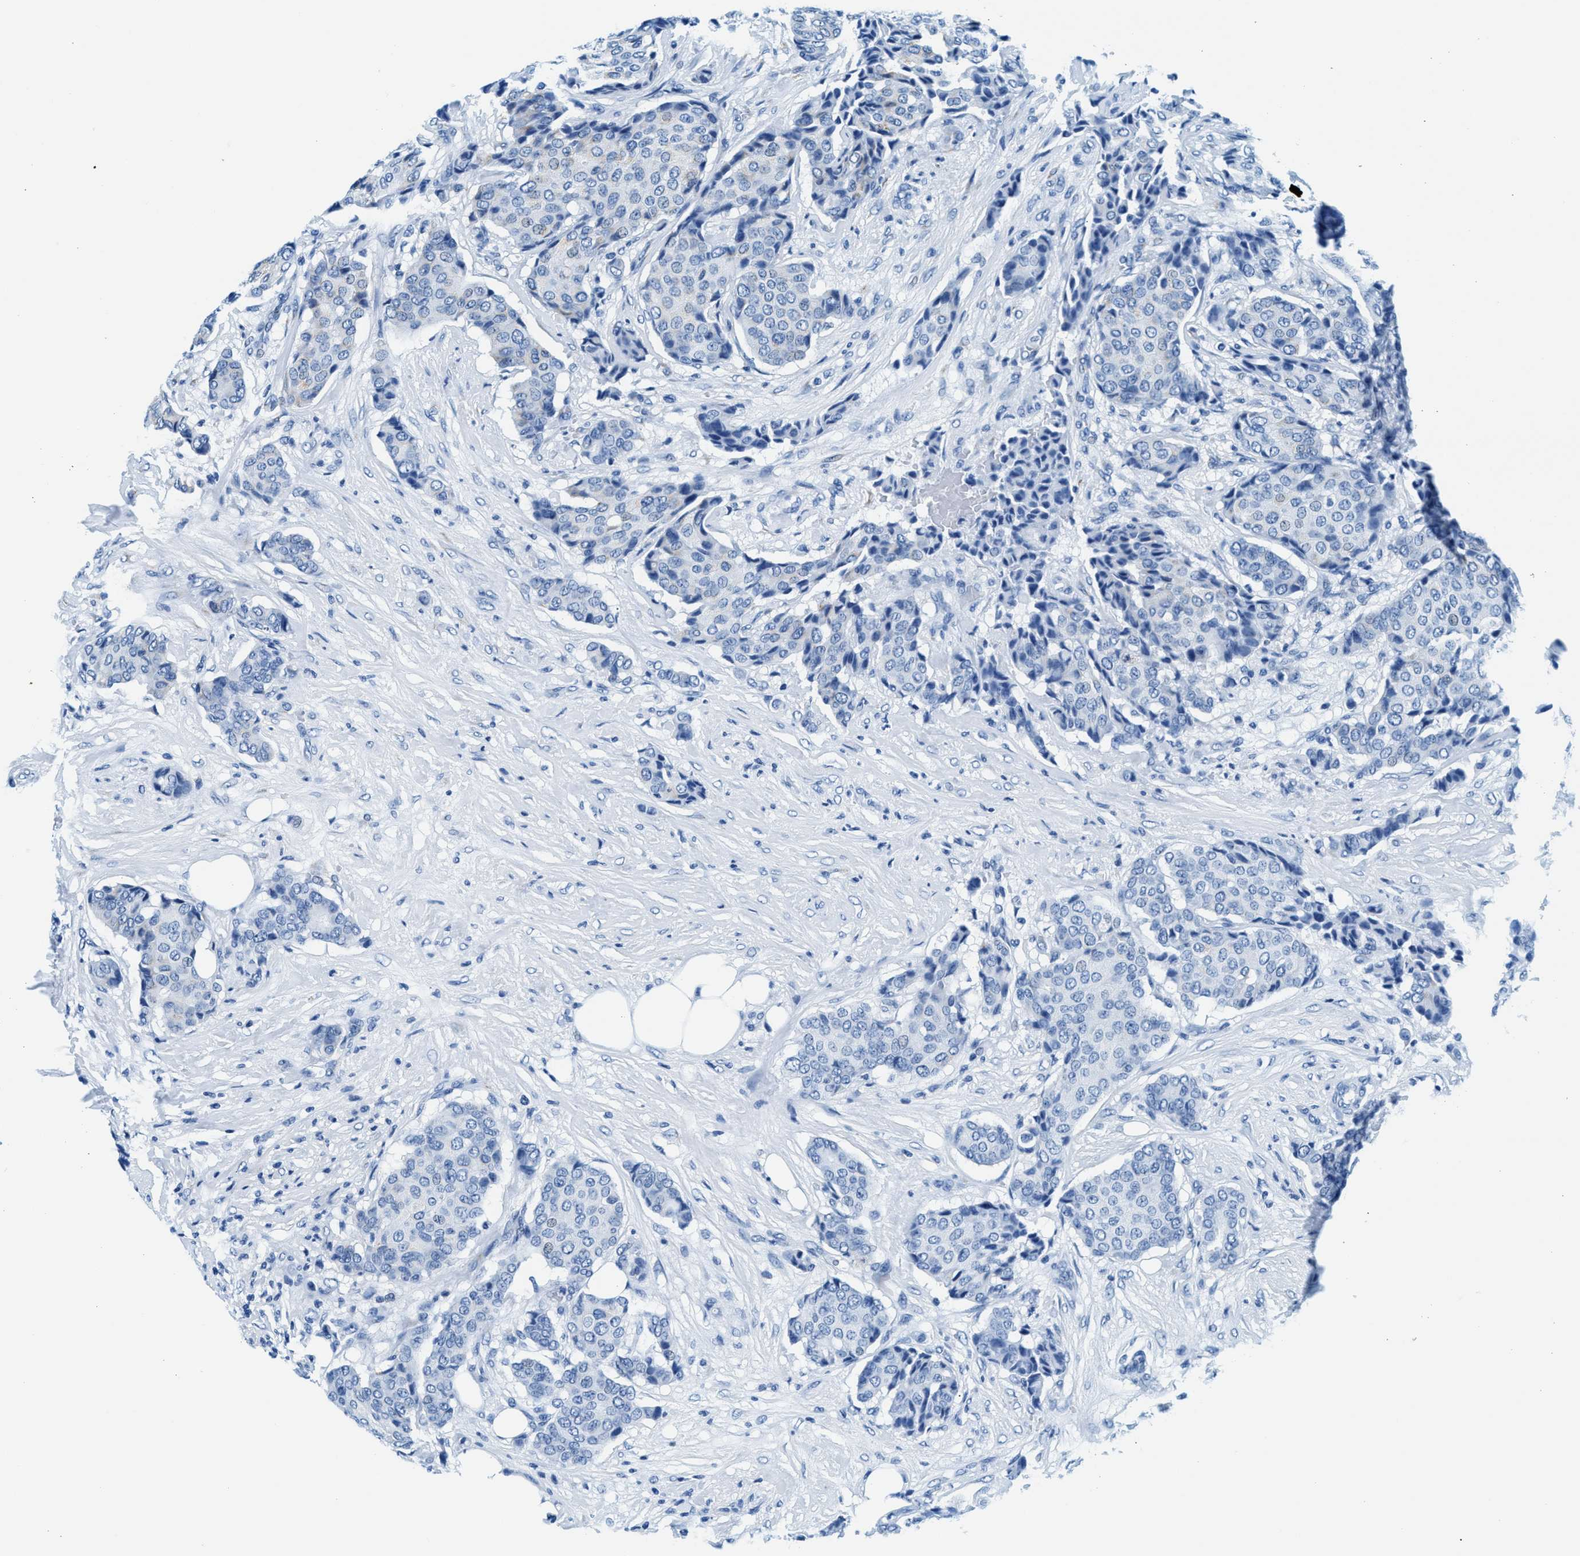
{"staining": {"intensity": "negative", "quantity": "none", "location": "none"}, "tissue": "breast cancer", "cell_type": "Tumor cells", "image_type": "cancer", "snomed": [{"axis": "morphology", "description": "Duct carcinoma"}, {"axis": "topography", "description": "Breast"}], "caption": "Immunohistochemistry of human intraductal carcinoma (breast) exhibits no expression in tumor cells.", "gene": "VPS53", "patient": {"sex": "female", "age": 75}}